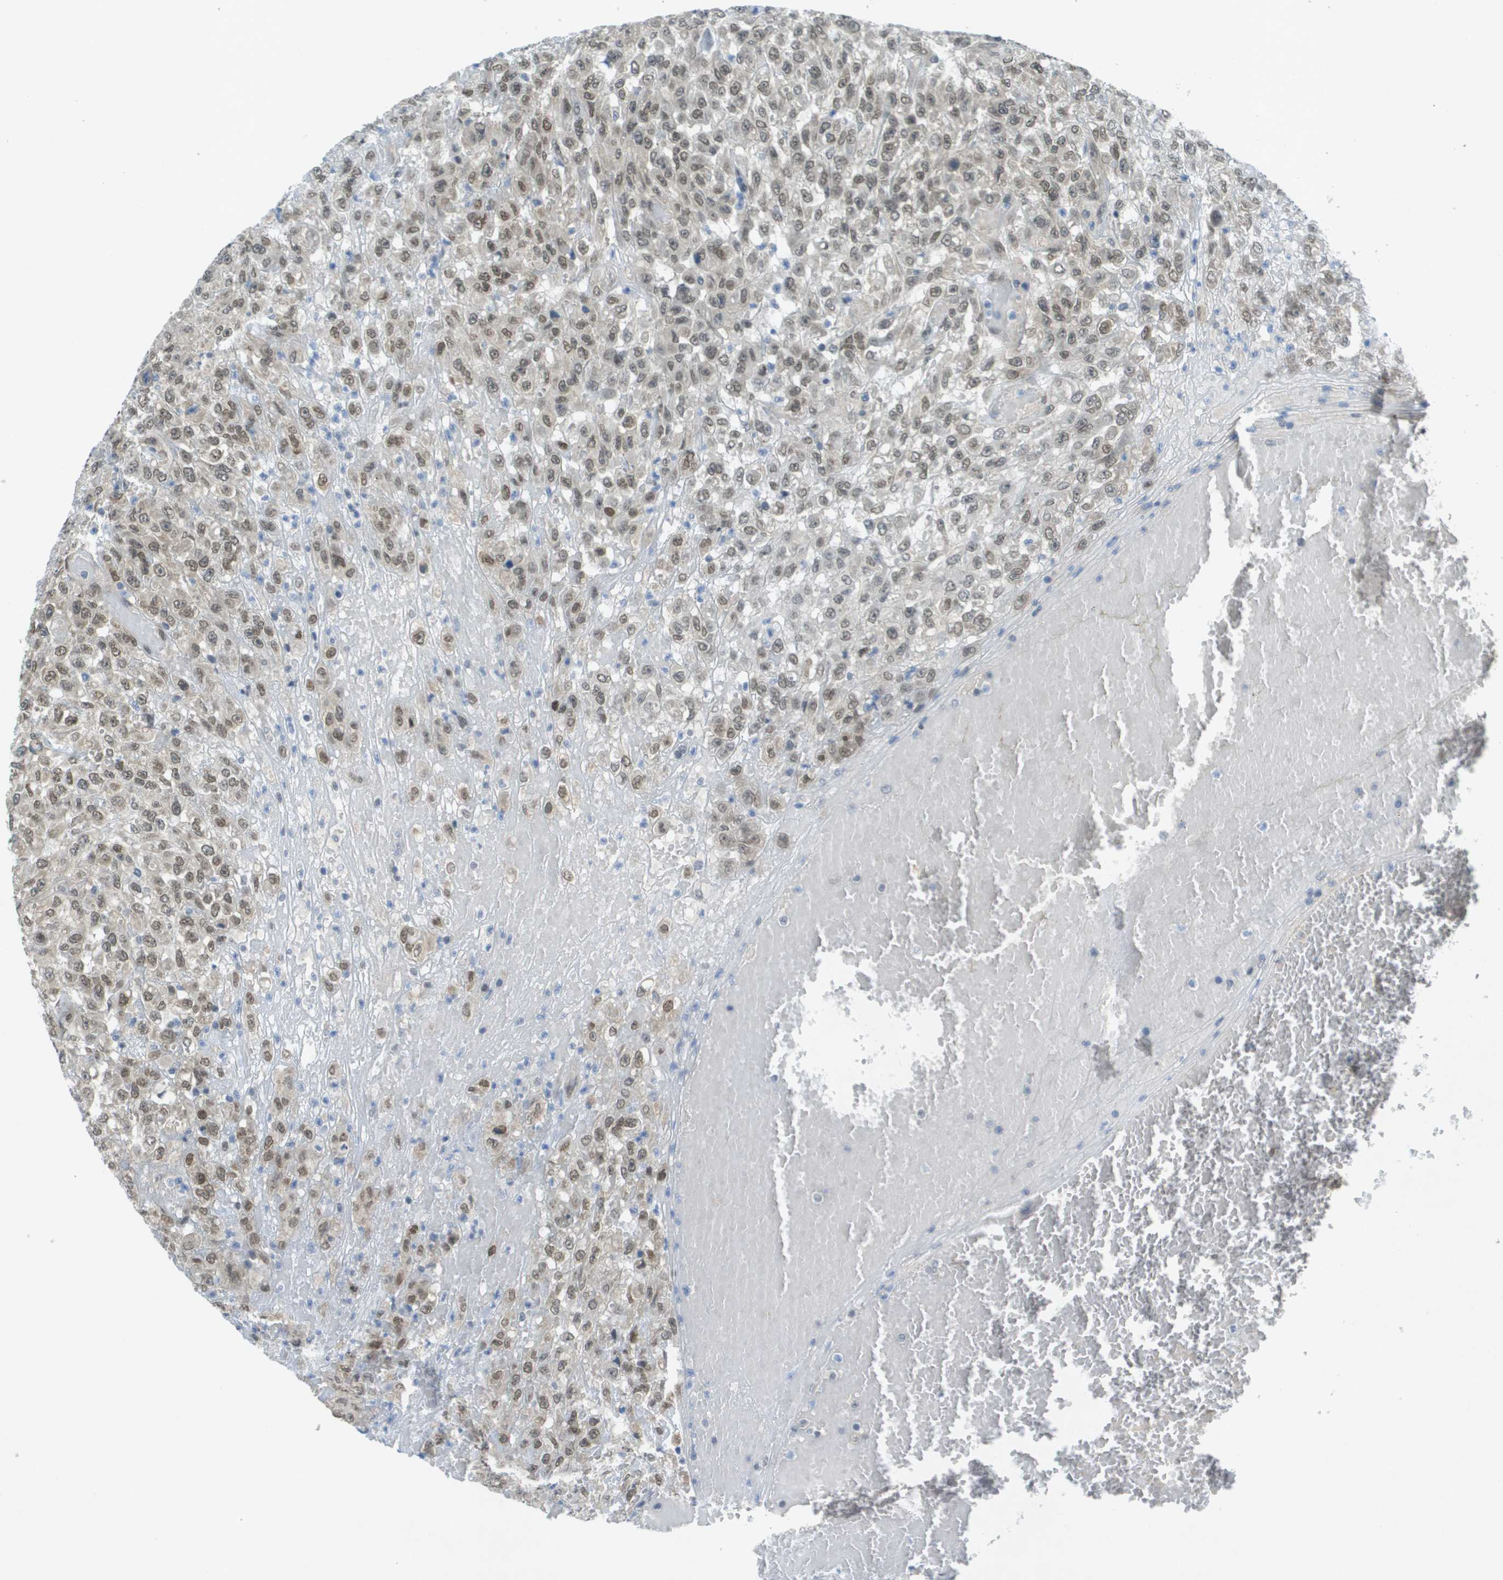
{"staining": {"intensity": "moderate", "quantity": ">75%", "location": "nuclear"}, "tissue": "urothelial cancer", "cell_type": "Tumor cells", "image_type": "cancer", "snomed": [{"axis": "morphology", "description": "Urothelial carcinoma, High grade"}, {"axis": "topography", "description": "Urinary bladder"}], "caption": "High-power microscopy captured an immunohistochemistry (IHC) micrograph of urothelial cancer, revealing moderate nuclear expression in approximately >75% of tumor cells. (DAB (3,3'-diaminobenzidine) IHC, brown staining for protein, blue staining for nuclei).", "gene": "ARID1B", "patient": {"sex": "male", "age": 46}}